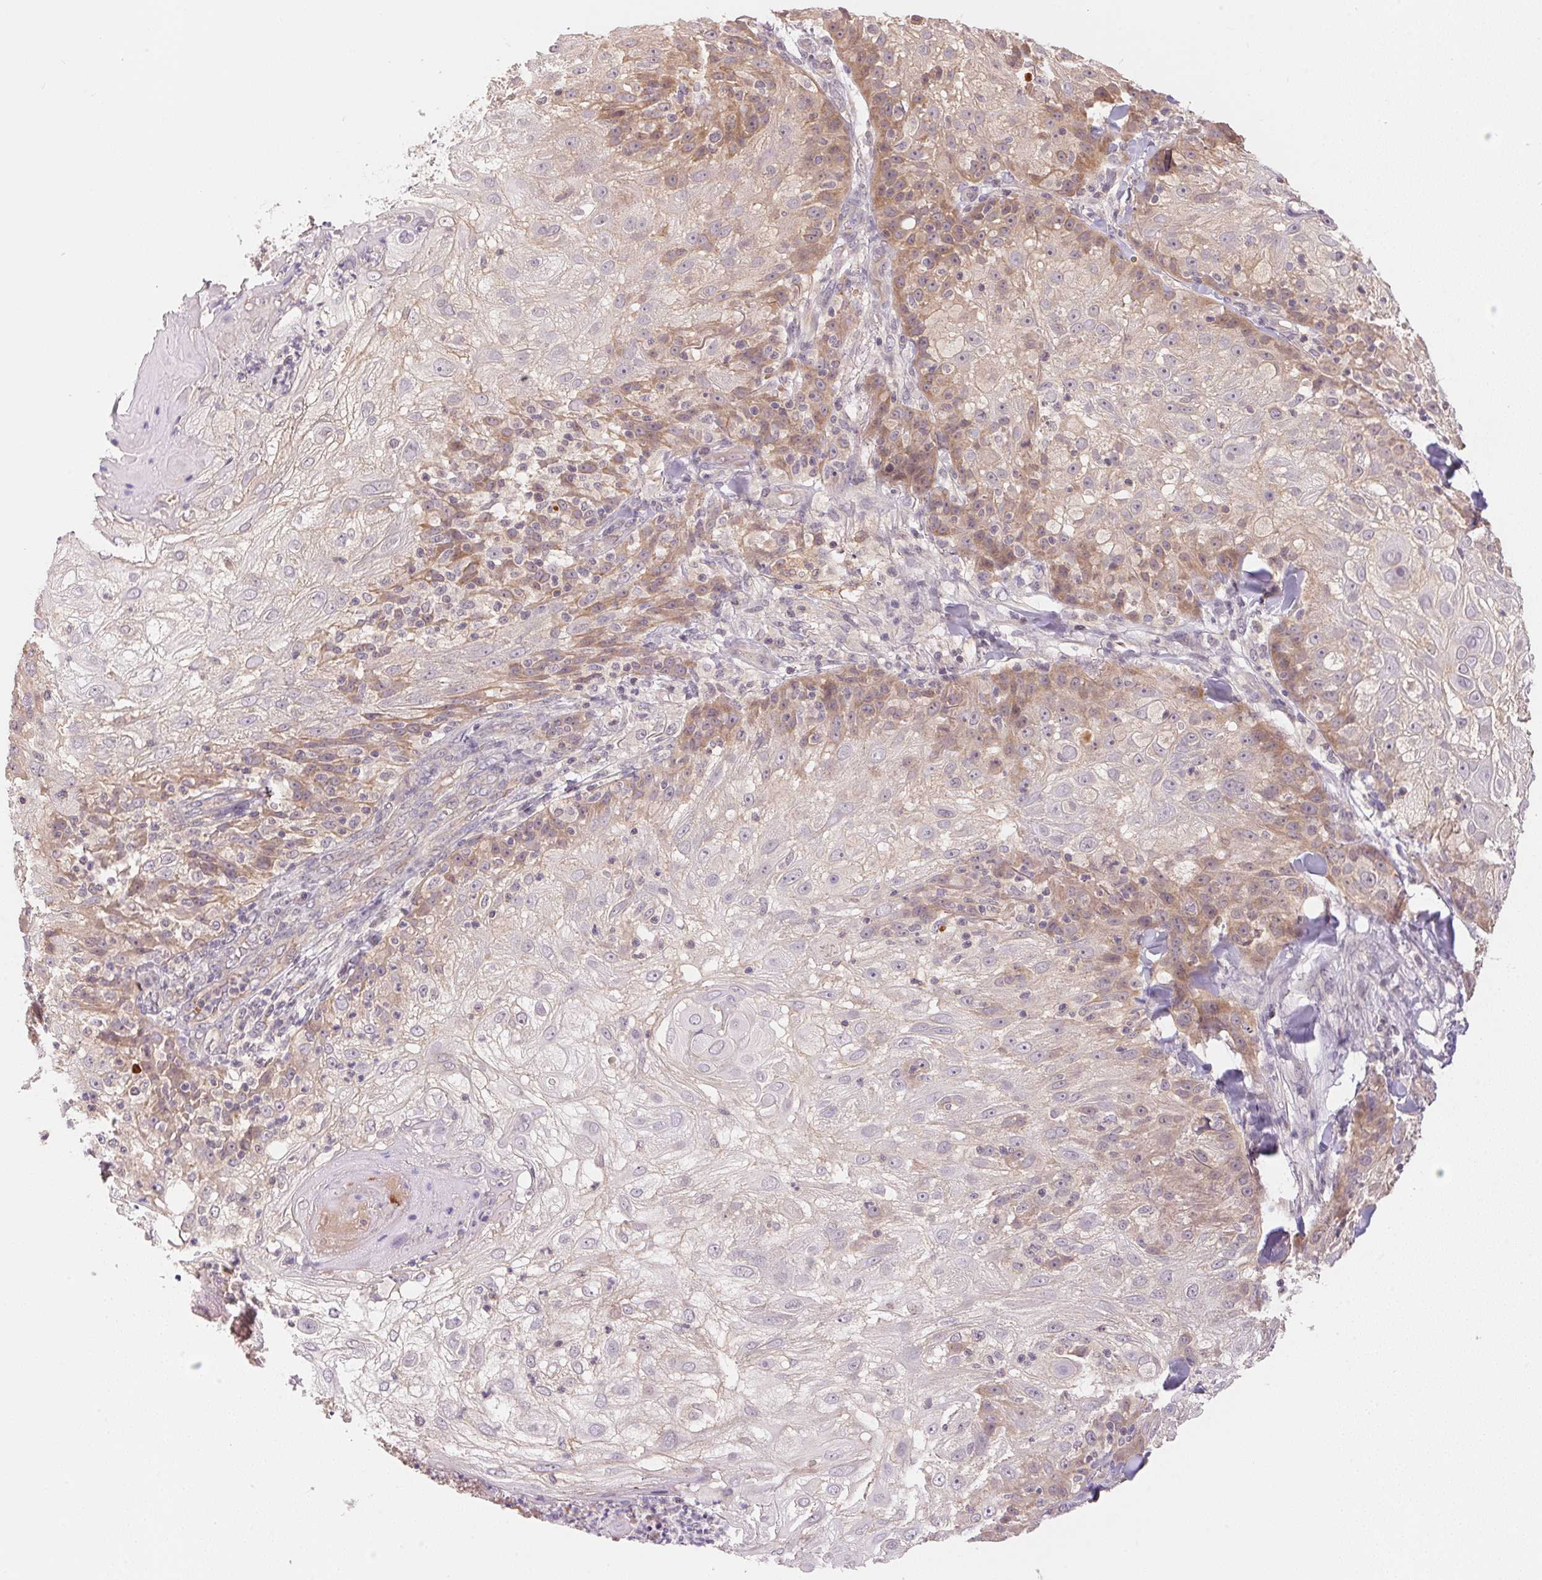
{"staining": {"intensity": "moderate", "quantity": "<25%", "location": "cytoplasmic/membranous"}, "tissue": "skin cancer", "cell_type": "Tumor cells", "image_type": "cancer", "snomed": [{"axis": "morphology", "description": "Normal tissue, NOS"}, {"axis": "morphology", "description": "Squamous cell carcinoma, NOS"}, {"axis": "topography", "description": "Skin"}], "caption": "Immunohistochemical staining of skin cancer (squamous cell carcinoma) displays moderate cytoplasmic/membranous protein expression in about <25% of tumor cells.", "gene": "BNIP5", "patient": {"sex": "female", "age": 83}}